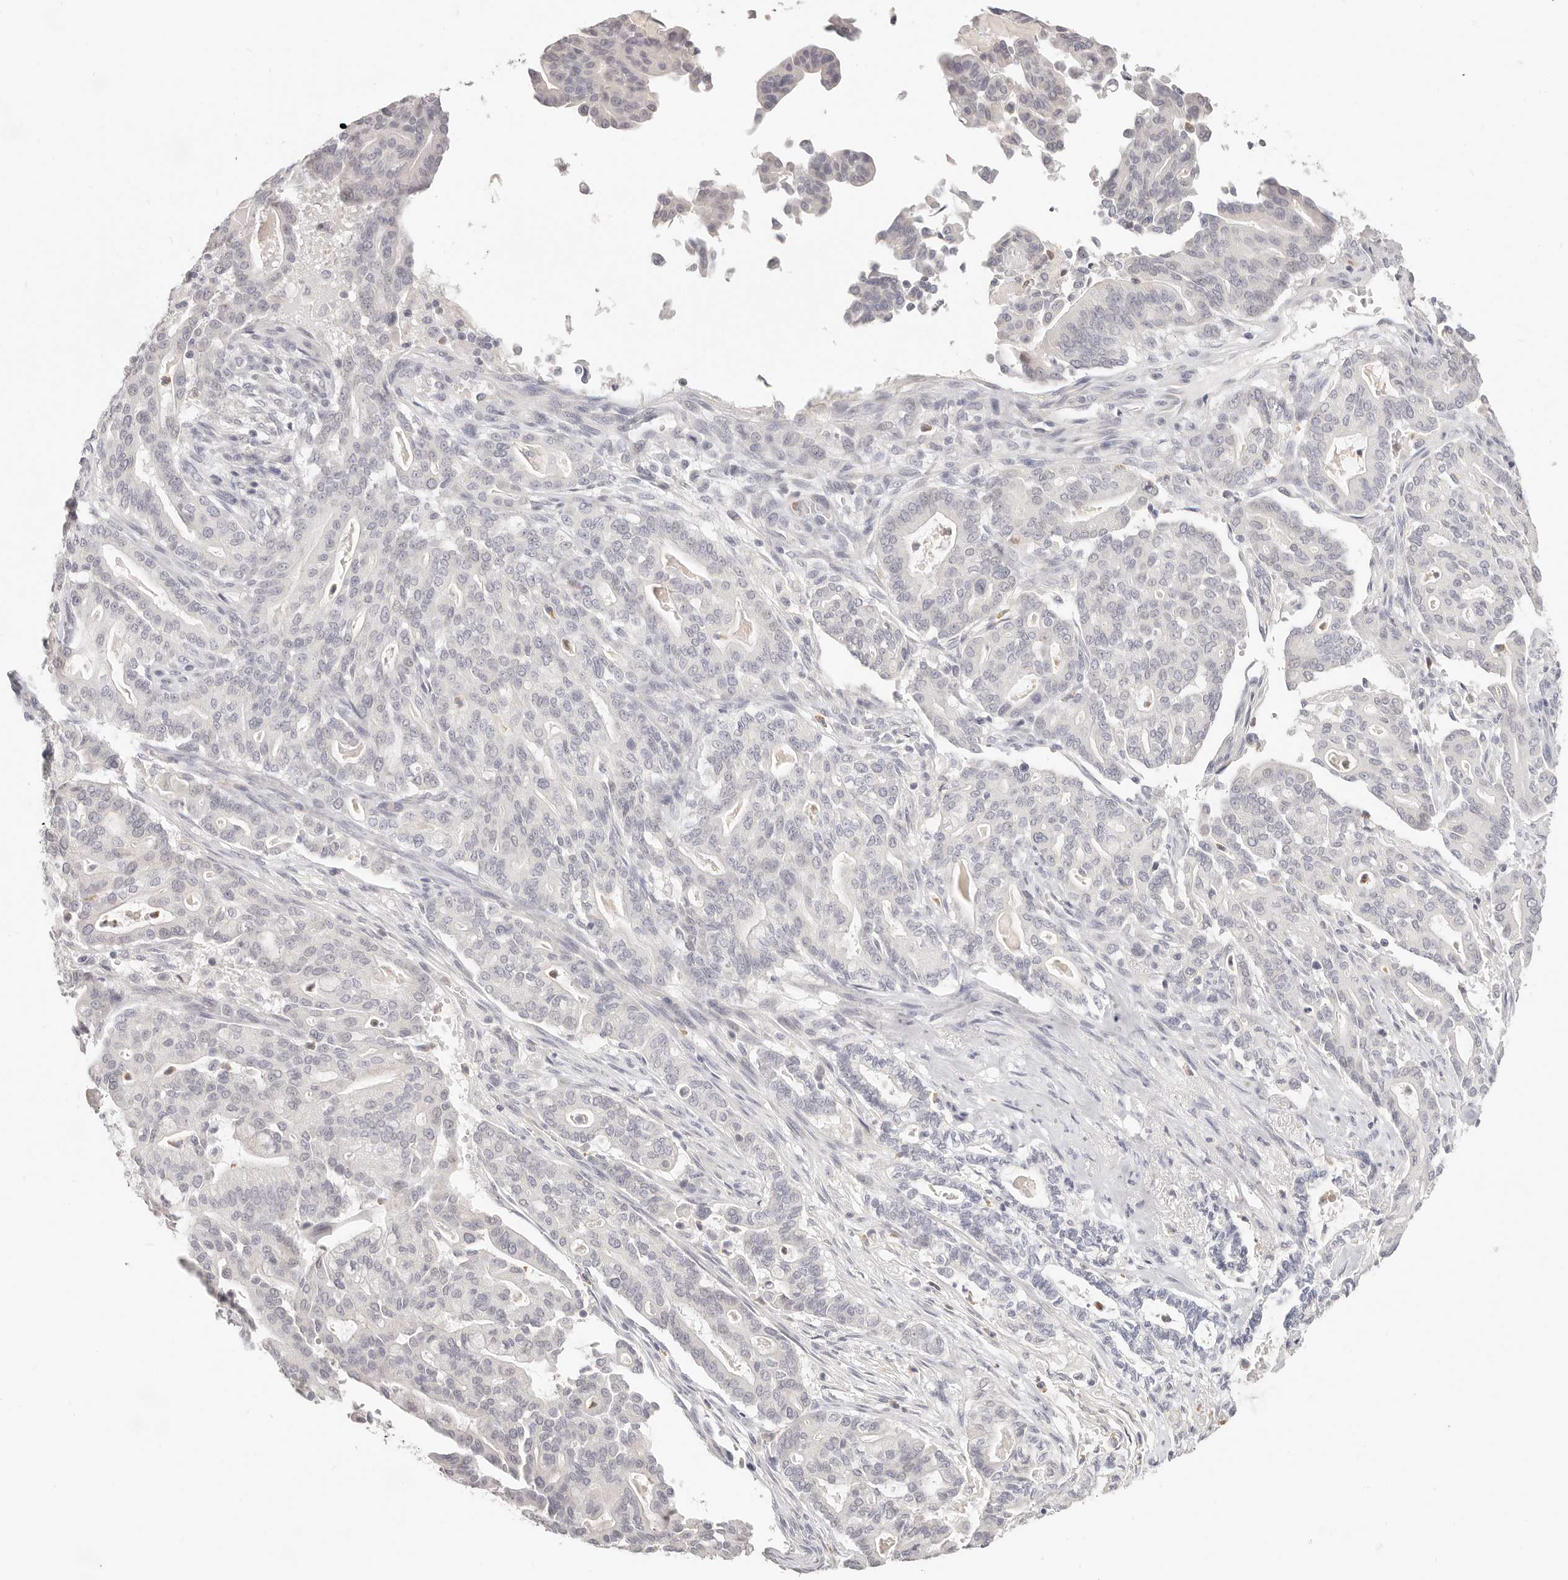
{"staining": {"intensity": "negative", "quantity": "none", "location": "none"}, "tissue": "pancreatic cancer", "cell_type": "Tumor cells", "image_type": "cancer", "snomed": [{"axis": "morphology", "description": "Adenocarcinoma, NOS"}, {"axis": "topography", "description": "Pancreas"}], "caption": "There is no significant positivity in tumor cells of pancreatic cancer.", "gene": "ASCL1", "patient": {"sex": "male", "age": 63}}